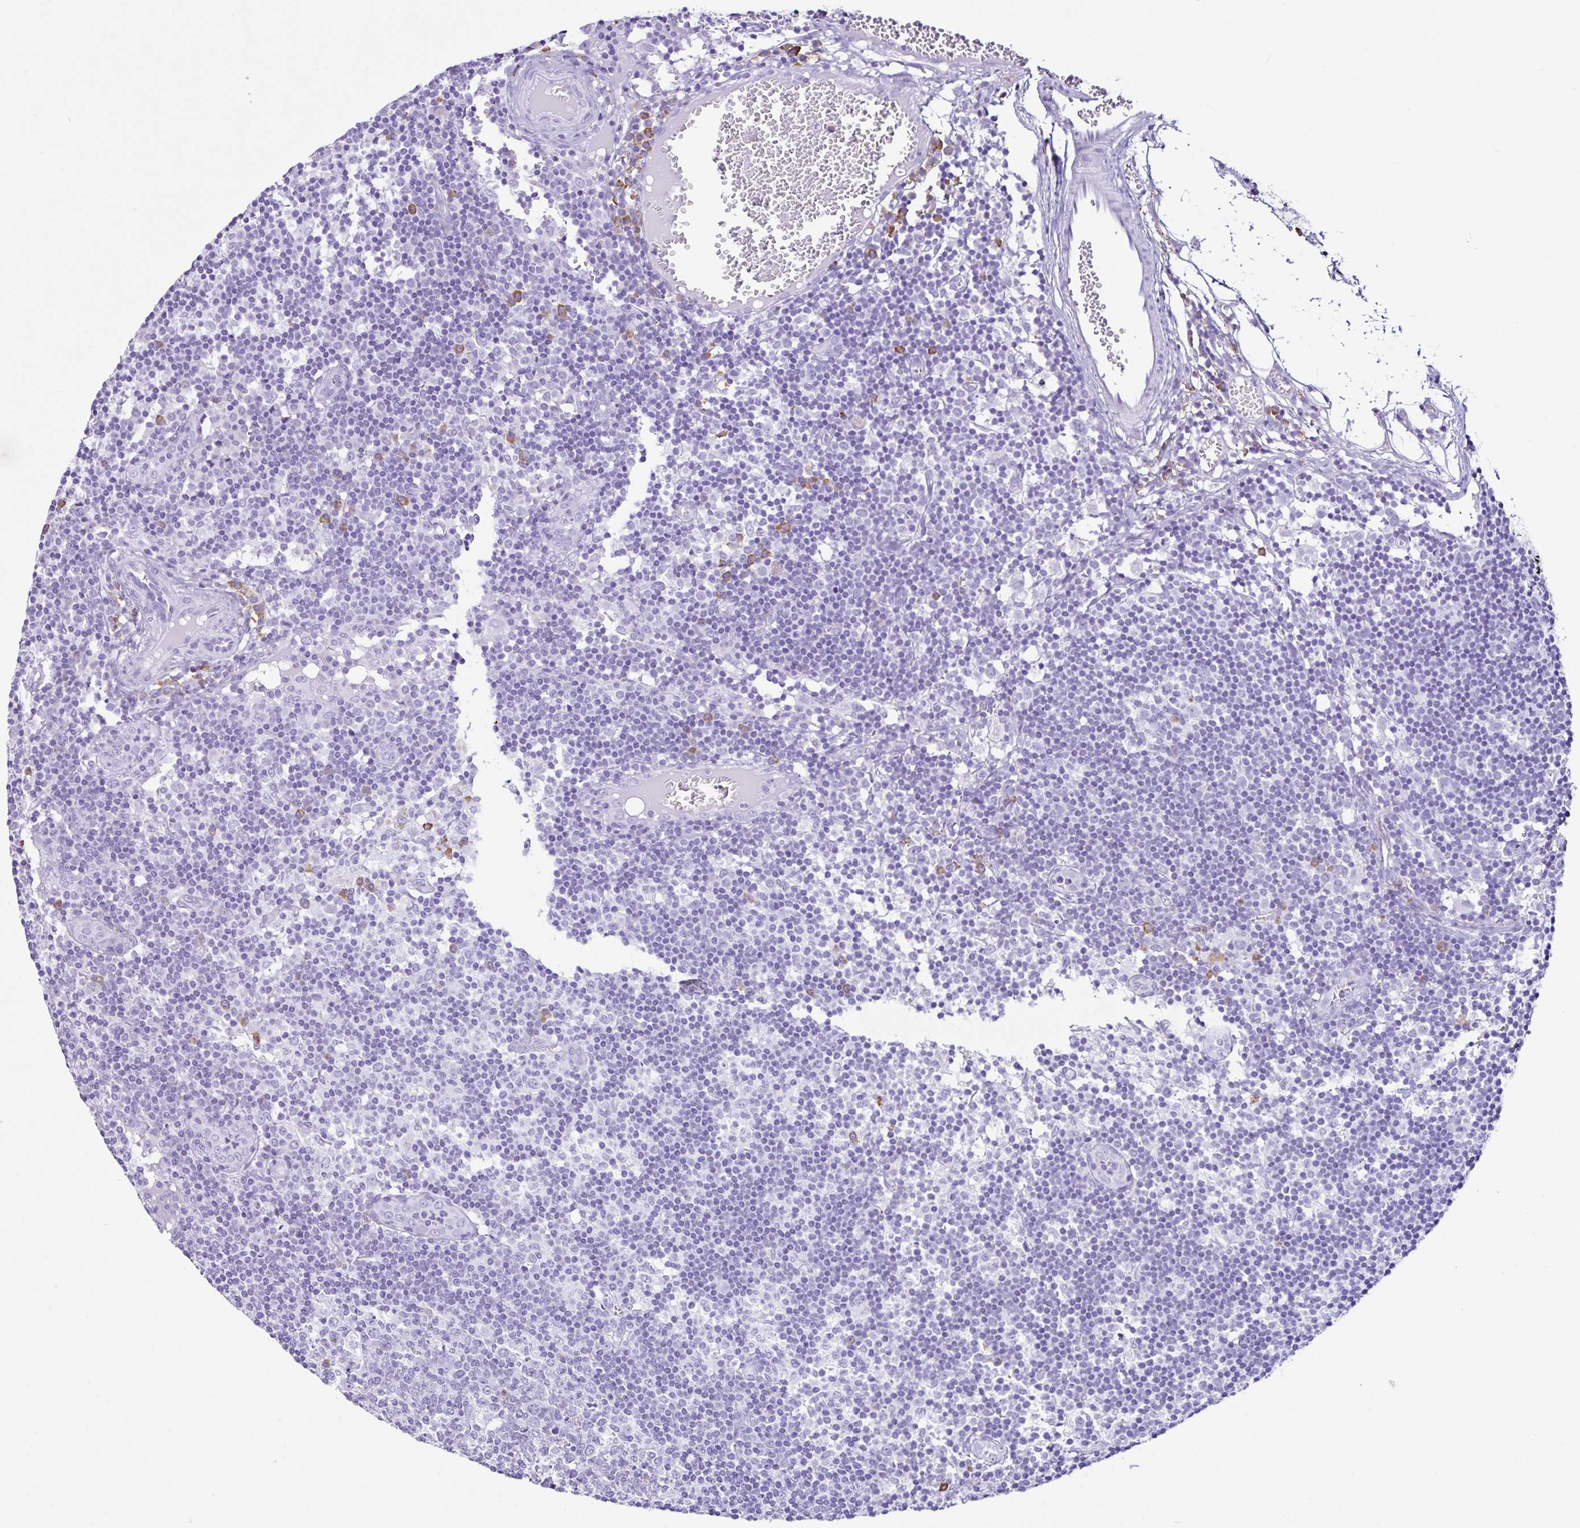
{"staining": {"intensity": "negative", "quantity": "none", "location": "none"}, "tissue": "lymph node", "cell_type": "Germinal center cells", "image_type": "normal", "snomed": [{"axis": "morphology", "description": "Normal tissue, NOS"}, {"axis": "topography", "description": "Lymph node"}], "caption": "Immunohistochemistry of normal human lymph node reveals no staining in germinal center cells. (Immunohistochemistry (ihc), brightfield microscopy, high magnification).", "gene": "PIGF", "patient": {"sex": "female", "age": 45}}